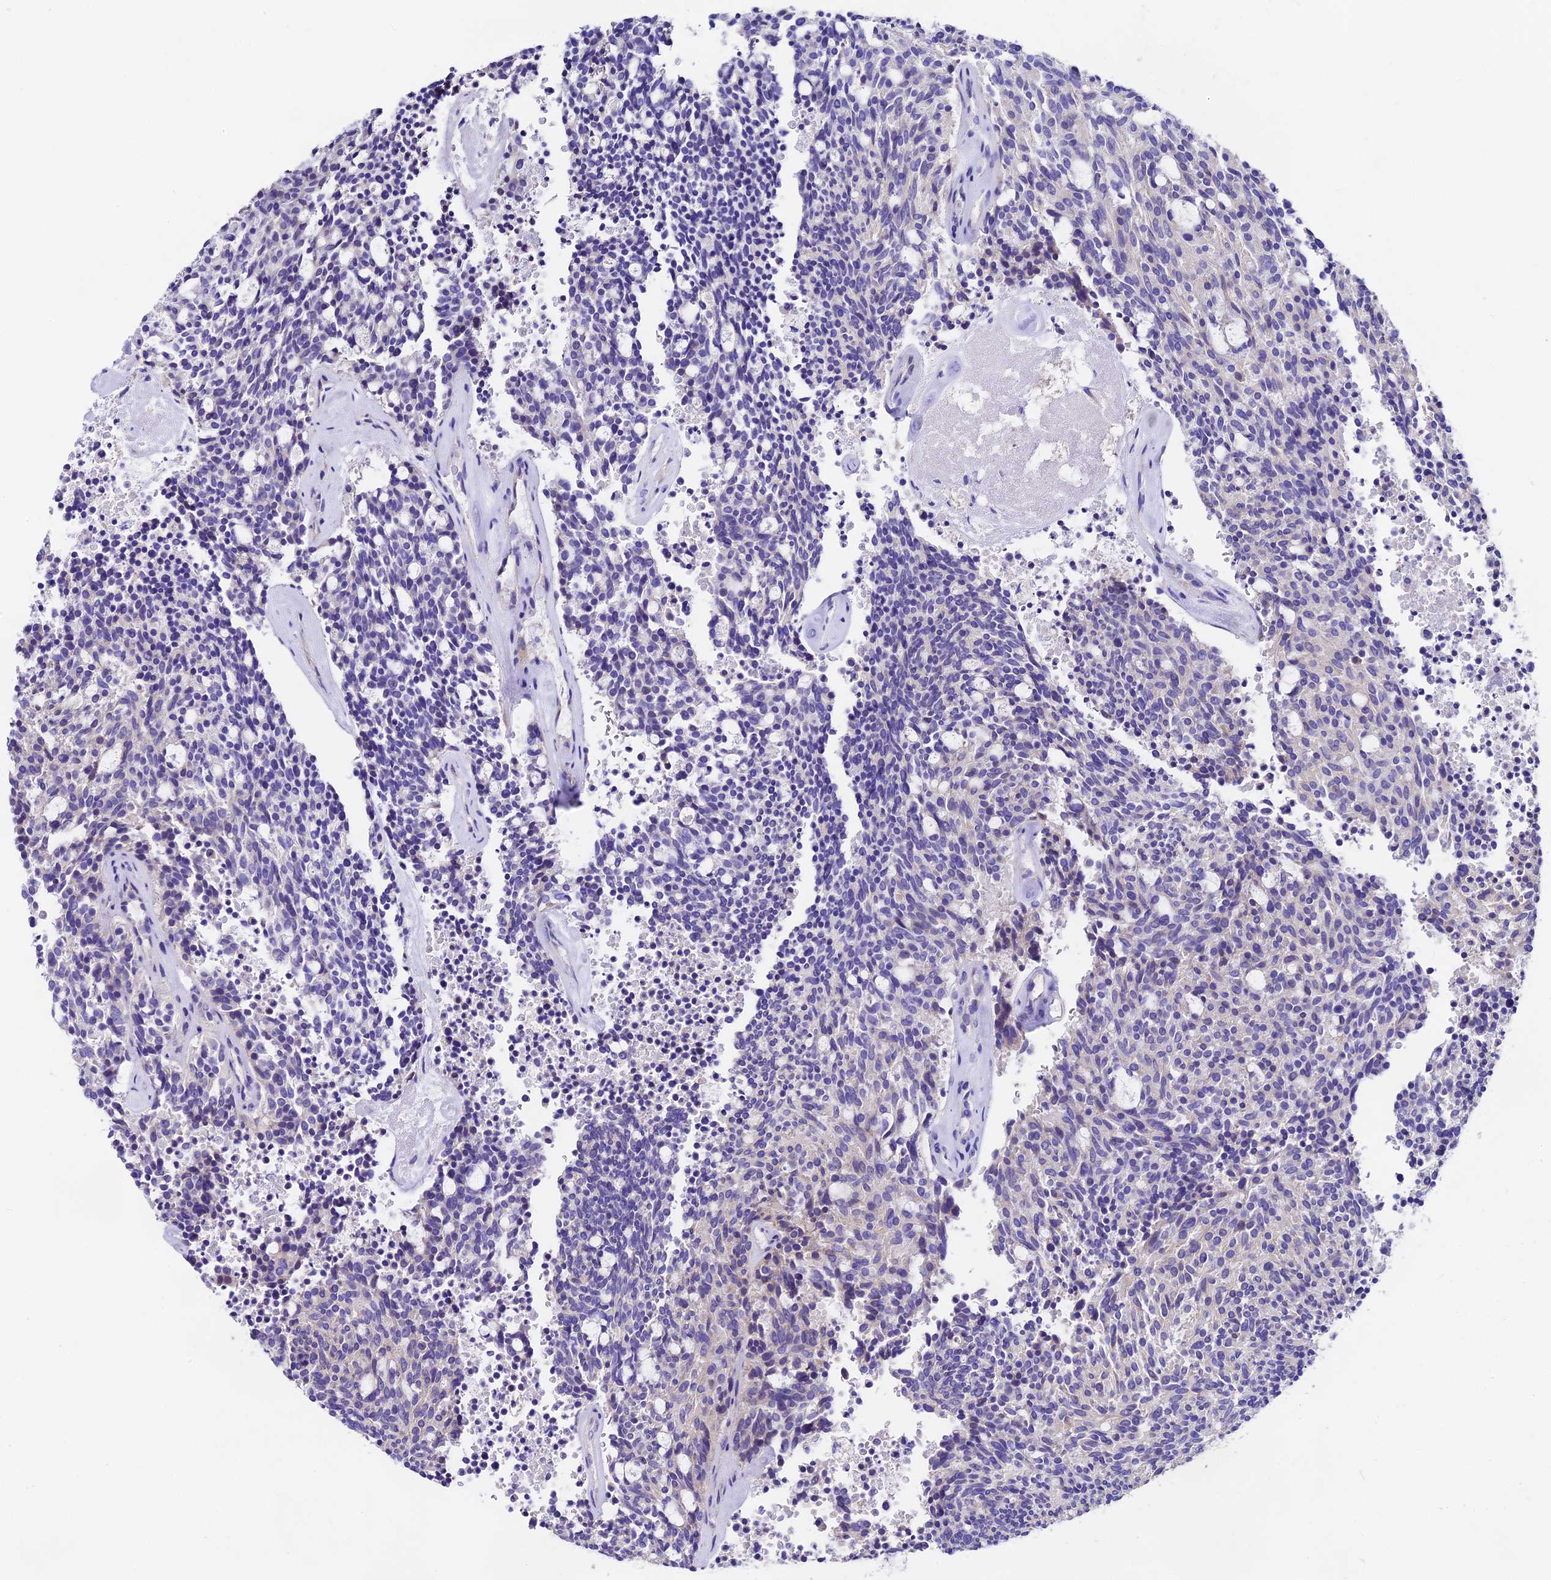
{"staining": {"intensity": "weak", "quantity": "<25%", "location": "cytoplasmic/membranous"}, "tissue": "carcinoid", "cell_type": "Tumor cells", "image_type": "cancer", "snomed": [{"axis": "morphology", "description": "Carcinoid, malignant, NOS"}, {"axis": "topography", "description": "Pancreas"}], "caption": "DAB immunohistochemical staining of human malignant carcinoid demonstrates no significant staining in tumor cells.", "gene": "COMTD1", "patient": {"sex": "female", "age": 54}}